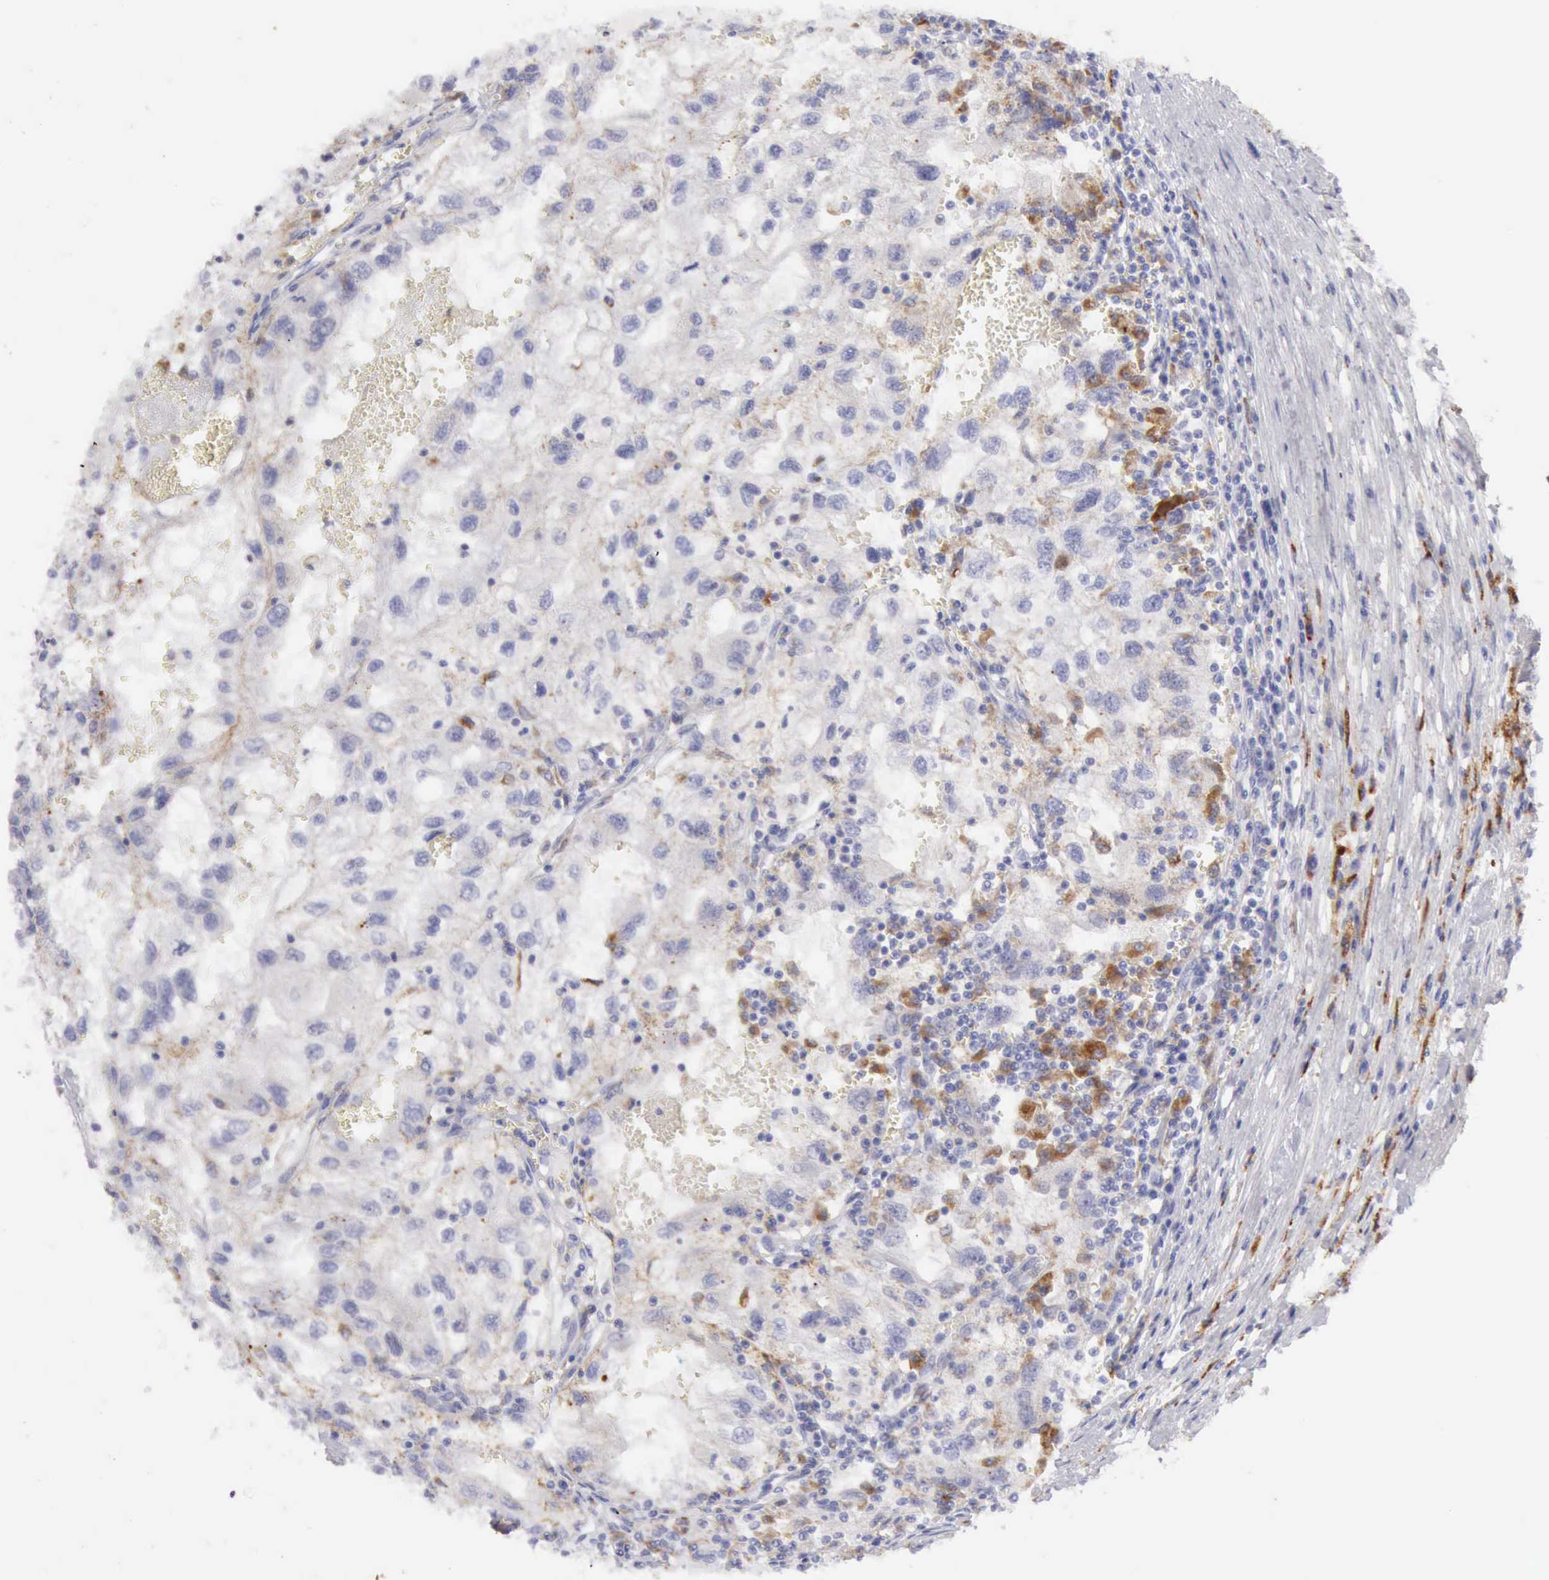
{"staining": {"intensity": "weak", "quantity": "<25%", "location": "cytoplasmic/membranous"}, "tissue": "renal cancer", "cell_type": "Tumor cells", "image_type": "cancer", "snomed": [{"axis": "morphology", "description": "Normal tissue, NOS"}, {"axis": "morphology", "description": "Adenocarcinoma, NOS"}, {"axis": "topography", "description": "Kidney"}], "caption": "Immunohistochemical staining of adenocarcinoma (renal) exhibits no significant staining in tumor cells.", "gene": "CTSS", "patient": {"sex": "male", "age": 71}}